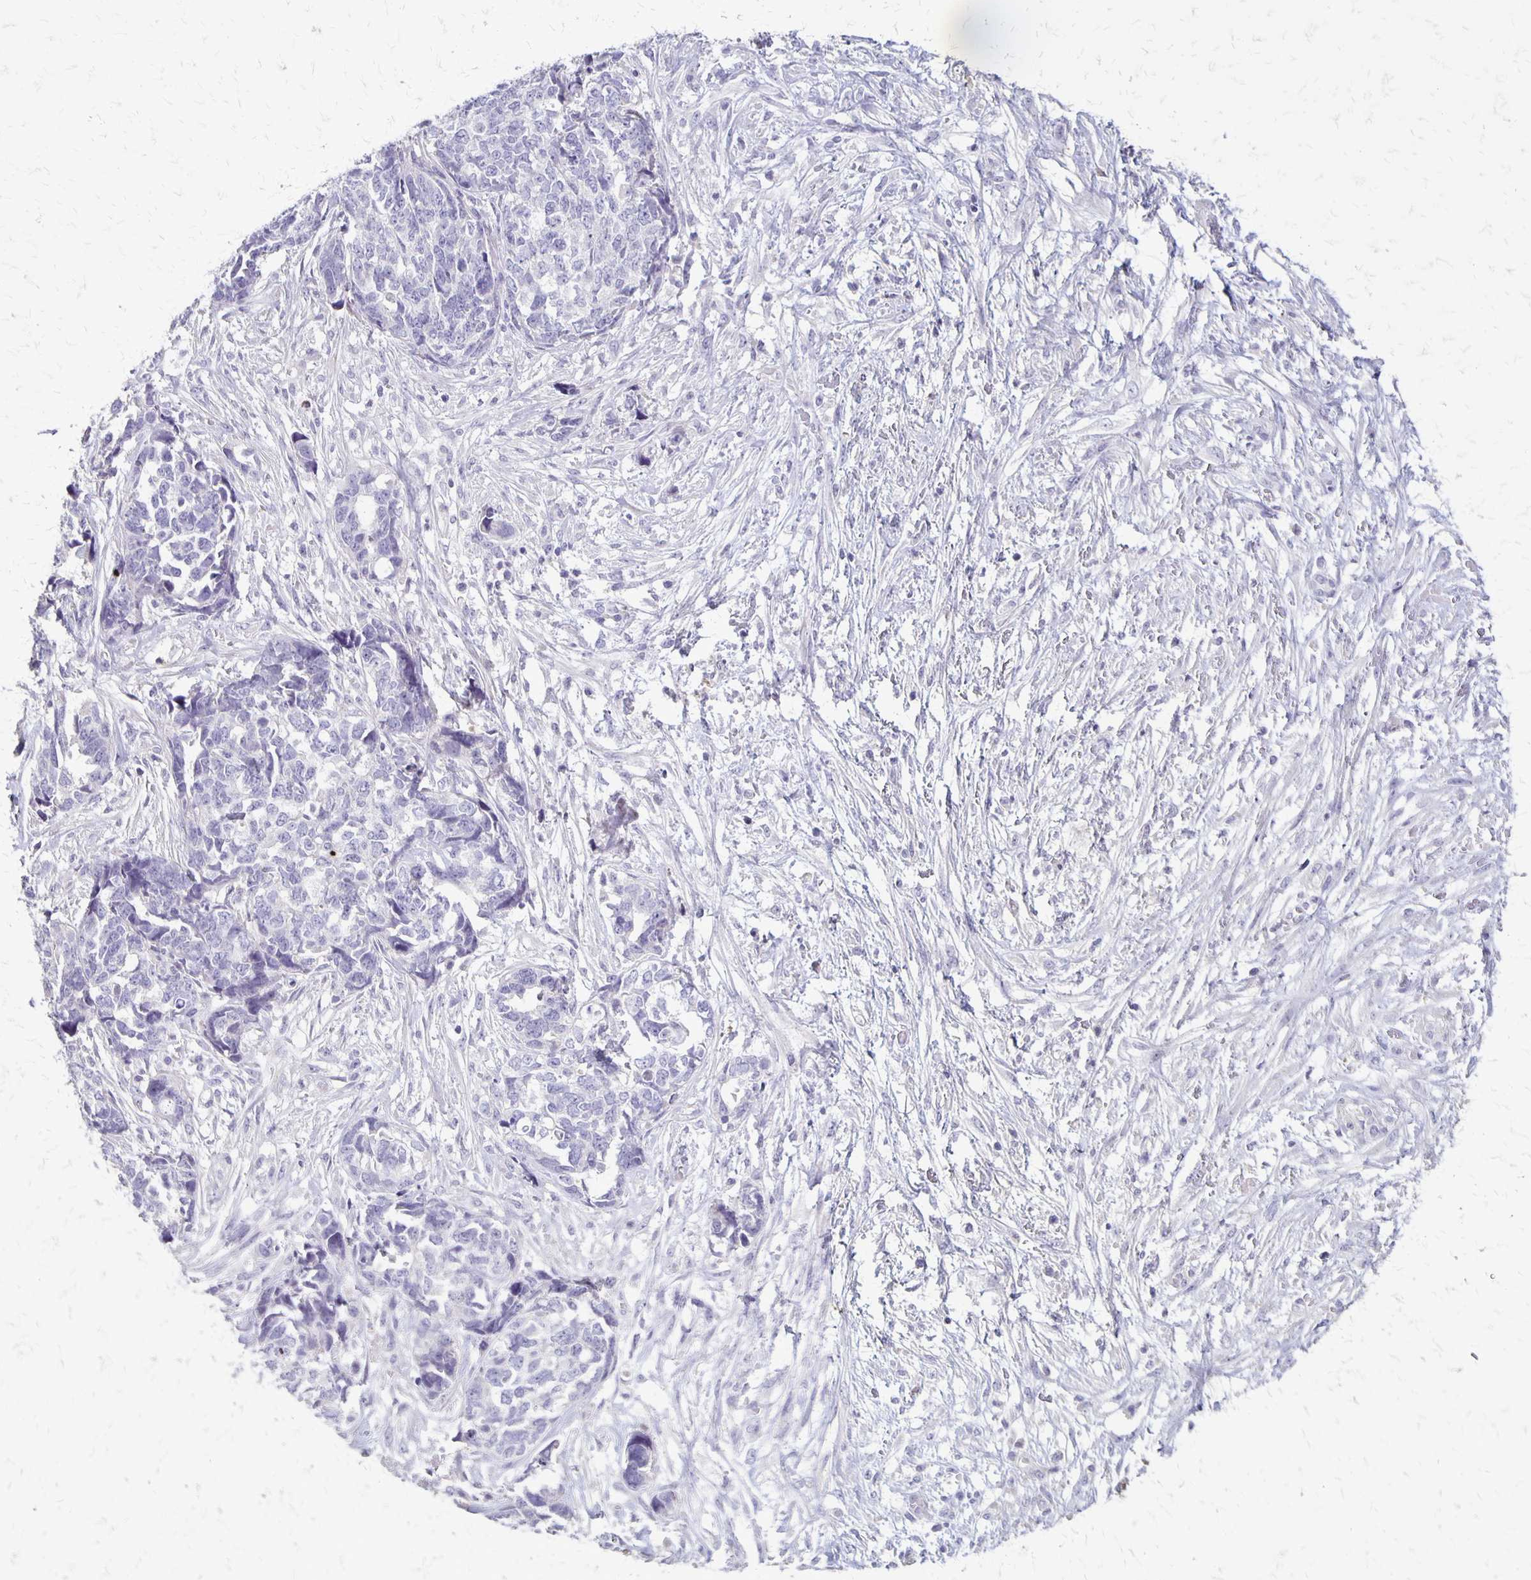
{"staining": {"intensity": "negative", "quantity": "none", "location": "none"}, "tissue": "ovarian cancer", "cell_type": "Tumor cells", "image_type": "cancer", "snomed": [{"axis": "morphology", "description": "Cystadenocarcinoma, serous, NOS"}, {"axis": "topography", "description": "Ovary"}], "caption": "Tumor cells are negative for brown protein staining in serous cystadenocarcinoma (ovarian).", "gene": "SEPTIN5", "patient": {"sex": "female", "age": 69}}